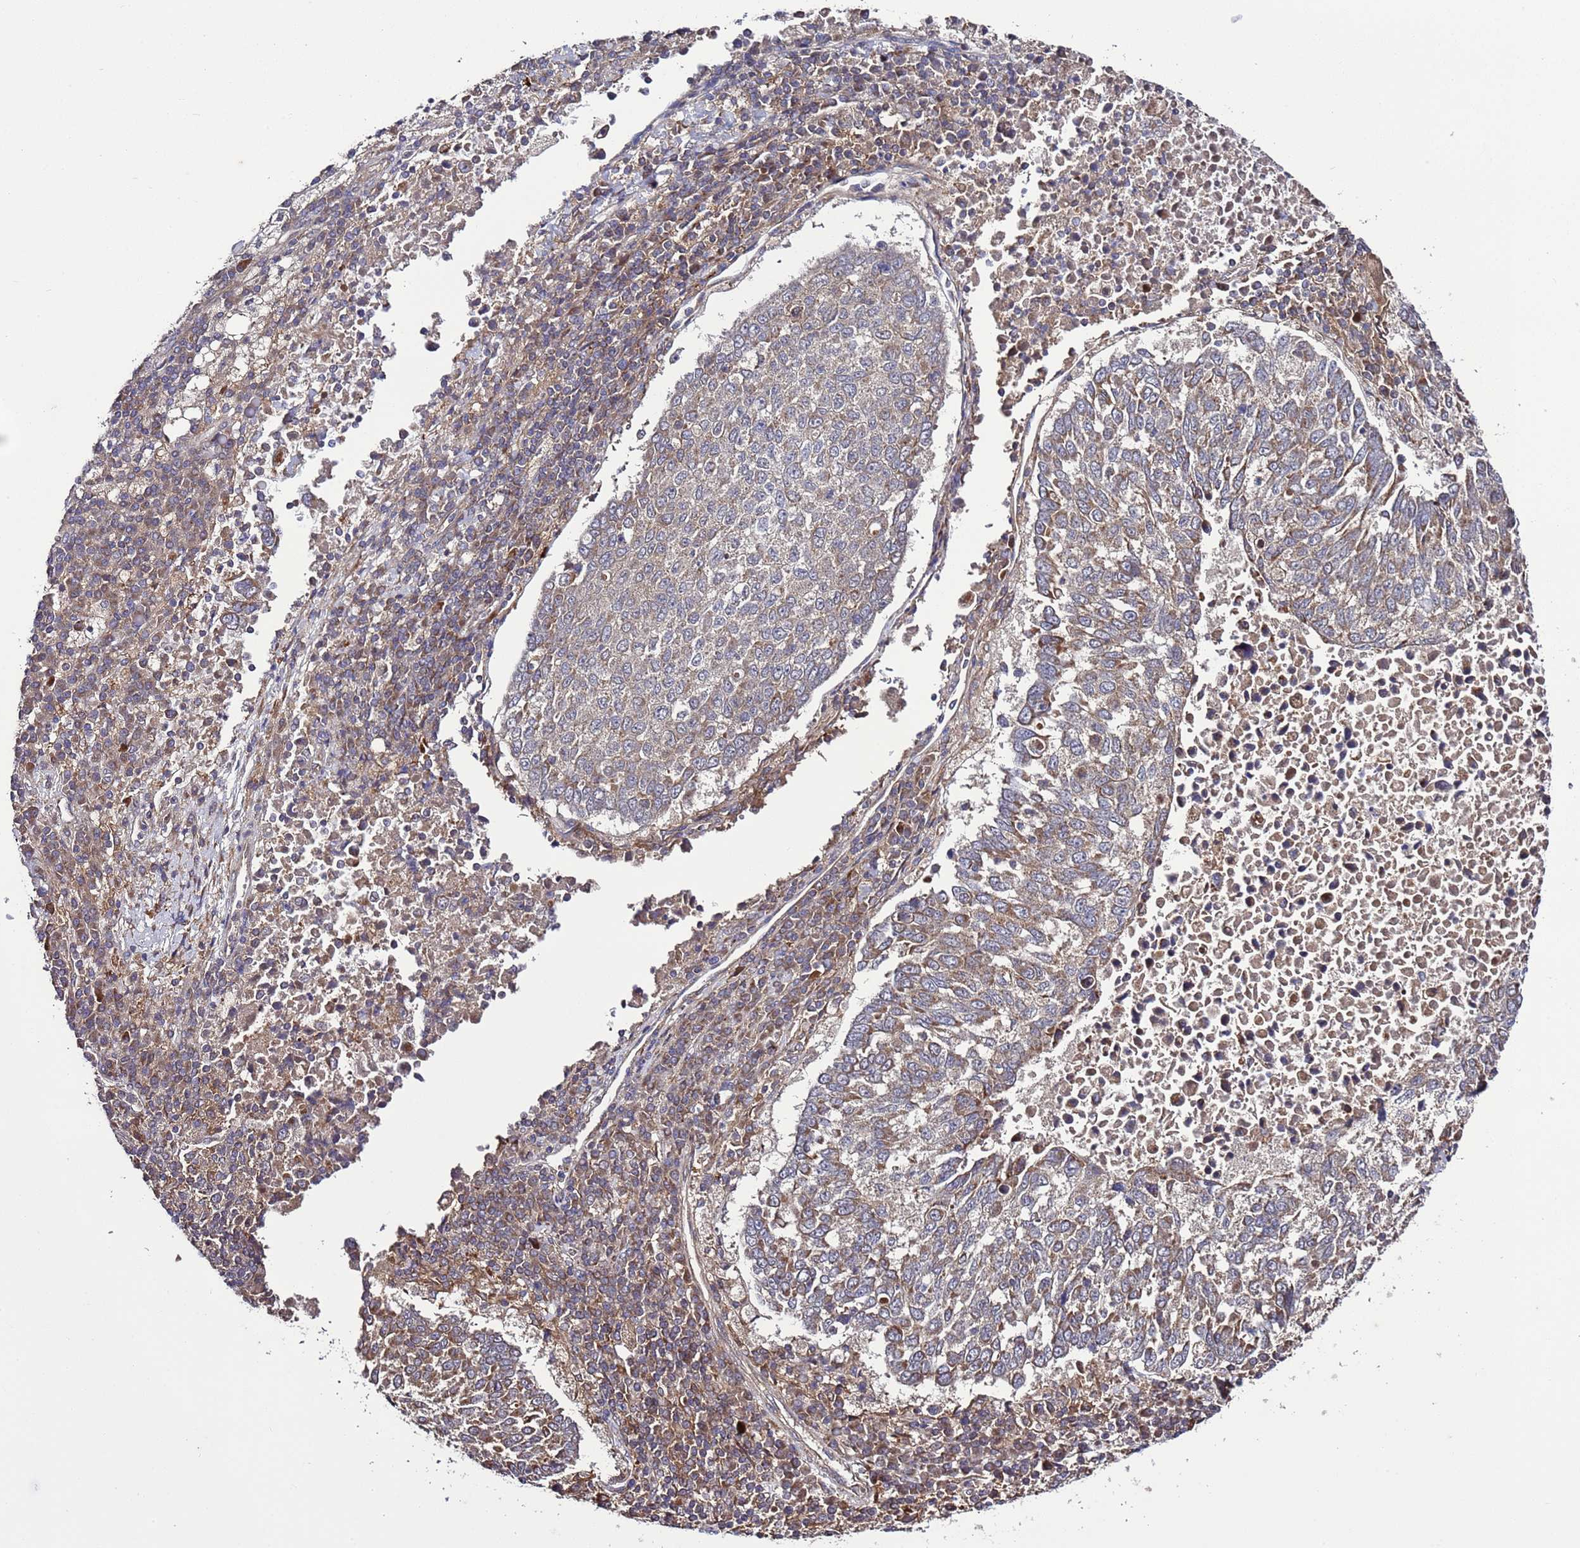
{"staining": {"intensity": "moderate", "quantity": "25%-75%", "location": "cytoplasmic/membranous"}, "tissue": "lung cancer", "cell_type": "Tumor cells", "image_type": "cancer", "snomed": [{"axis": "morphology", "description": "Squamous cell carcinoma, NOS"}, {"axis": "topography", "description": "Lung"}], "caption": "Approximately 25%-75% of tumor cells in human squamous cell carcinoma (lung) show moderate cytoplasmic/membranous protein expression as visualized by brown immunohistochemical staining.", "gene": "TMEM176B", "patient": {"sex": "male", "age": 73}}